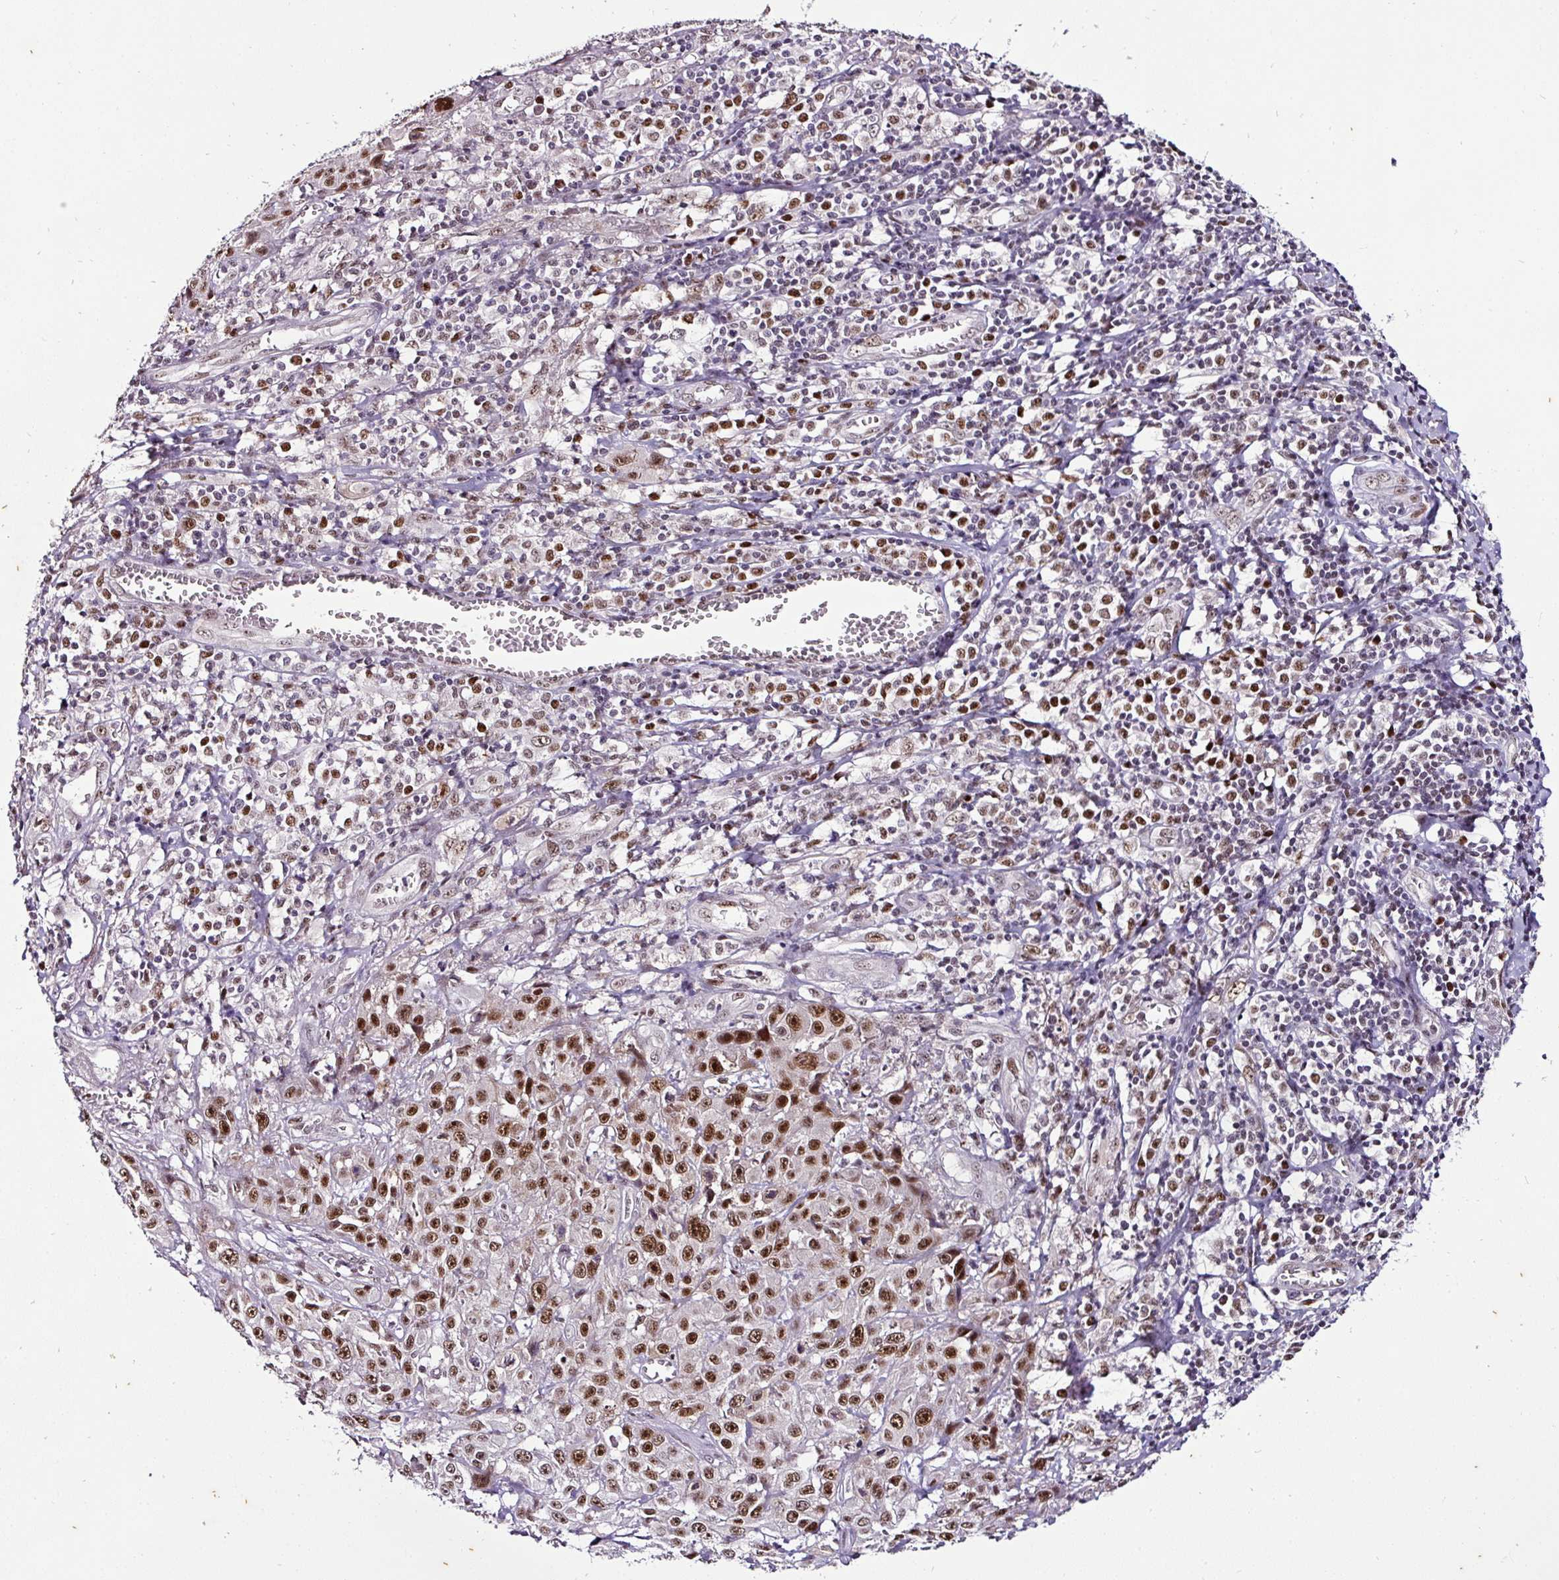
{"staining": {"intensity": "moderate", "quantity": ">75%", "location": "nuclear"}, "tissue": "skin cancer", "cell_type": "Tumor cells", "image_type": "cancer", "snomed": [{"axis": "morphology", "description": "Squamous cell carcinoma, NOS"}, {"axis": "topography", "description": "Skin"}, {"axis": "topography", "description": "Vulva"}], "caption": "Immunohistochemical staining of squamous cell carcinoma (skin) reveals moderate nuclear protein expression in about >75% of tumor cells.", "gene": "KLF16", "patient": {"sex": "female", "age": 71}}